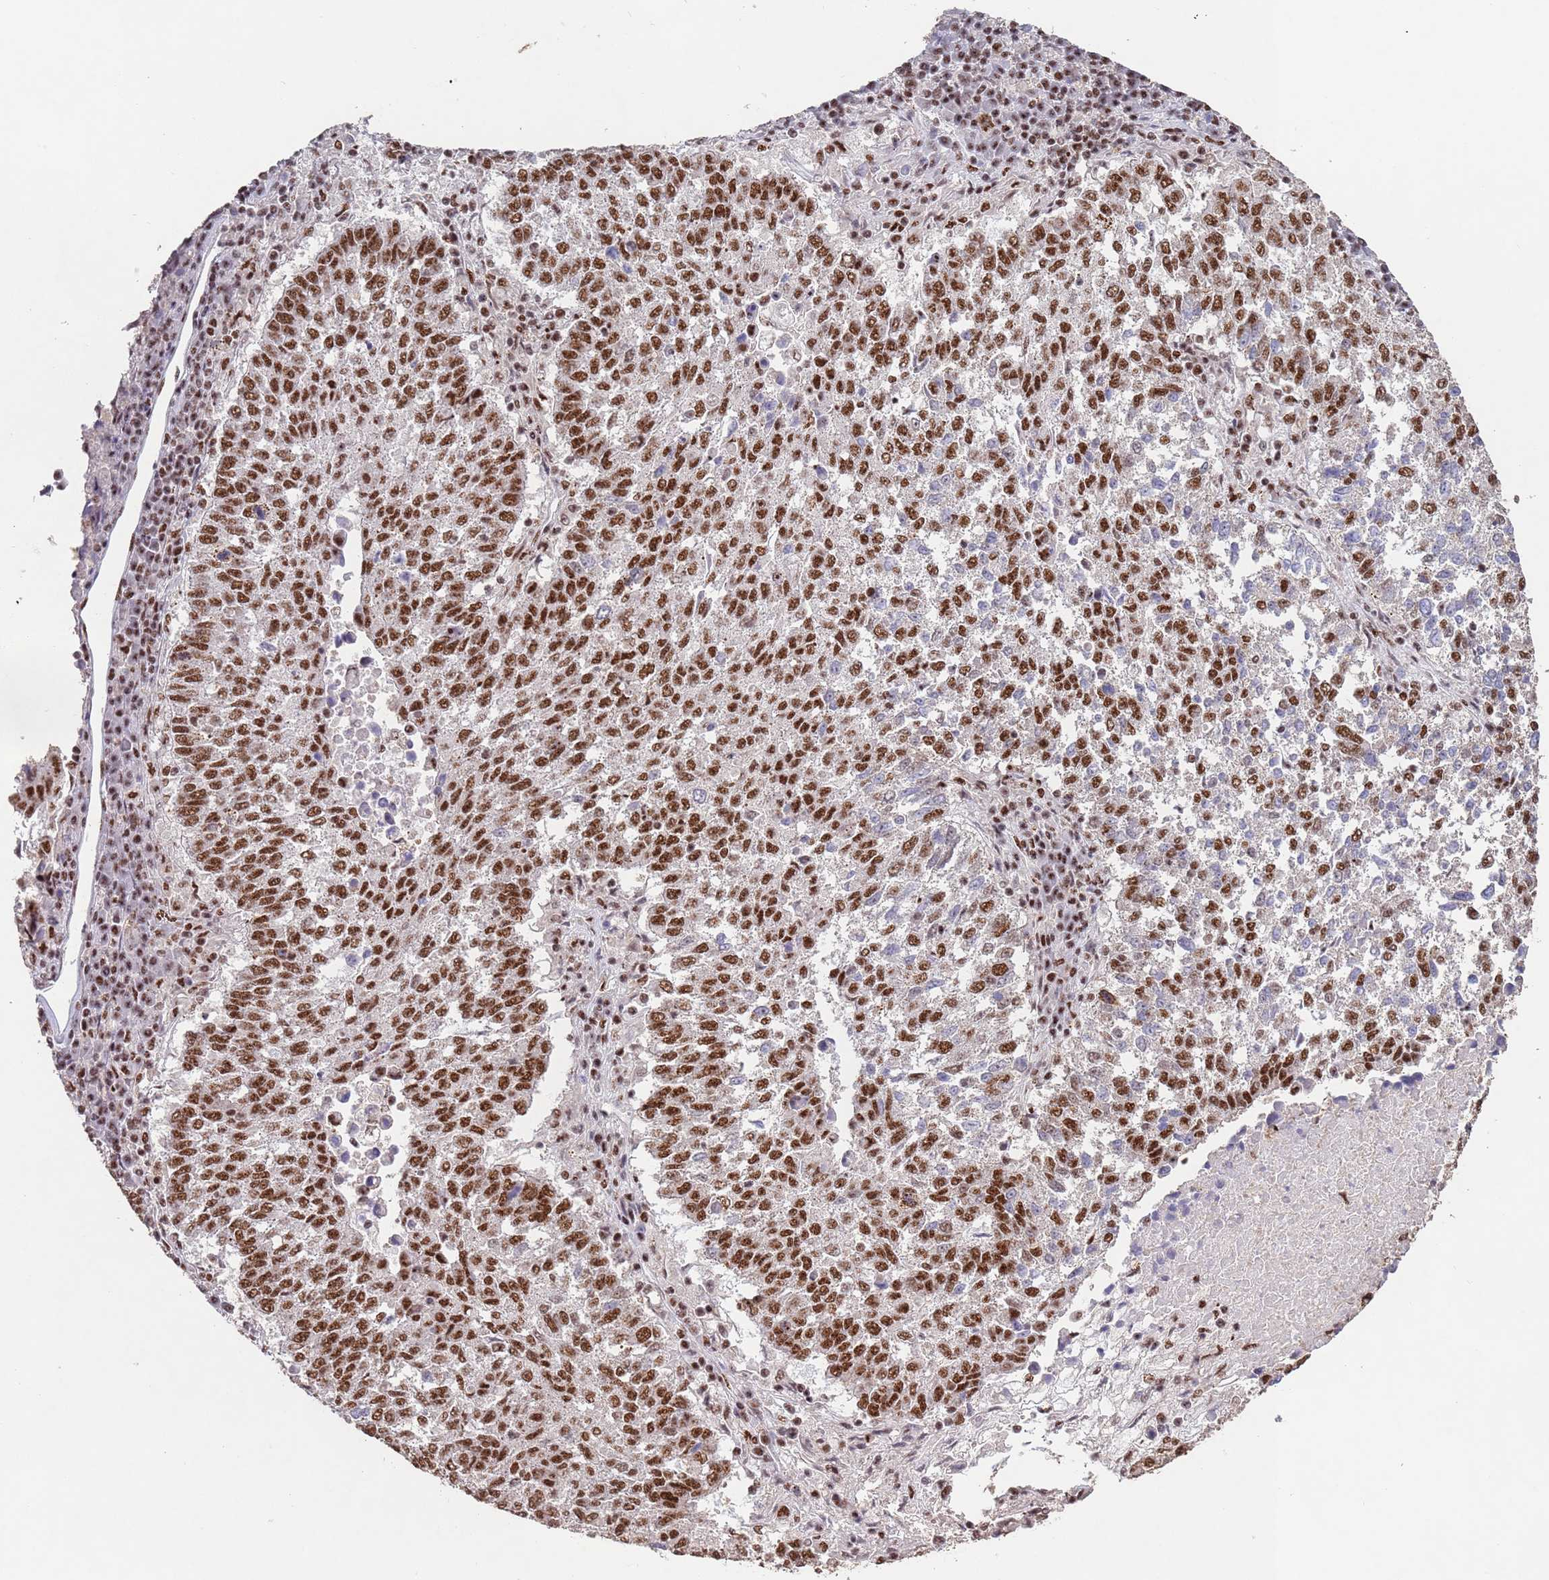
{"staining": {"intensity": "strong", "quantity": ">75%", "location": "nuclear"}, "tissue": "lung cancer", "cell_type": "Tumor cells", "image_type": "cancer", "snomed": [{"axis": "morphology", "description": "Squamous cell carcinoma, NOS"}, {"axis": "topography", "description": "Lung"}], "caption": "Approximately >75% of tumor cells in human squamous cell carcinoma (lung) exhibit strong nuclear protein expression as visualized by brown immunohistochemical staining.", "gene": "ESF1", "patient": {"sex": "male", "age": 73}}